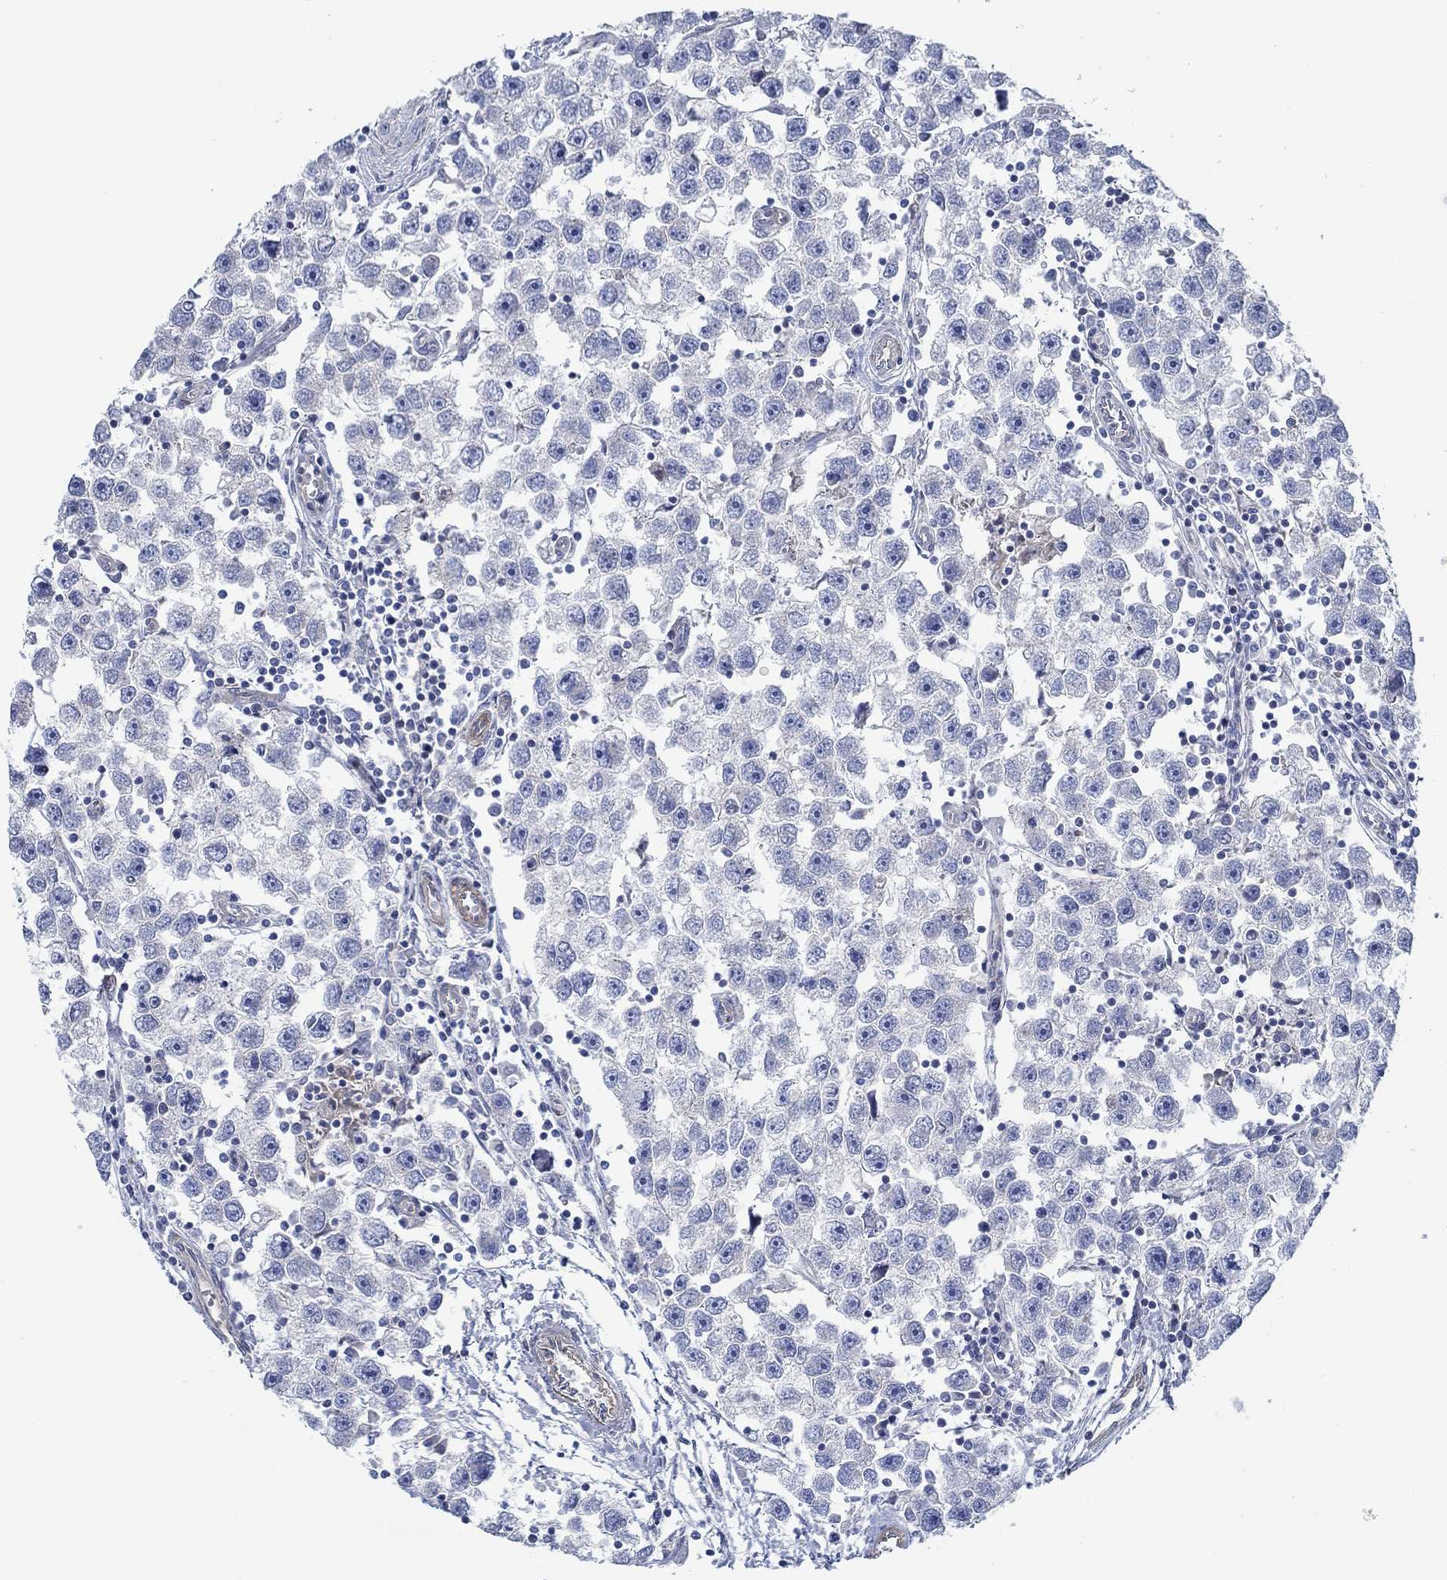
{"staining": {"intensity": "negative", "quantity": "none", "location": "none"}, "tissue": "testis cancer", "cell_type": "Tumor cells", "image_type": "cancer", "snomed": [{"axis": "morphology", "description": "Seminoma, NOS"}, {"axis": "topography", "description": "Testis"}], "caption": "Immunohistochemical staining of human testis cancer (seminoma) demonstrates no significant positivity in tumor cells. (DAB (3,3'-diaminobenzidine) IHC with hematoxylin counter stain).", "gene": "FMN1", "patient": {"sex": "male", "age": 30}}